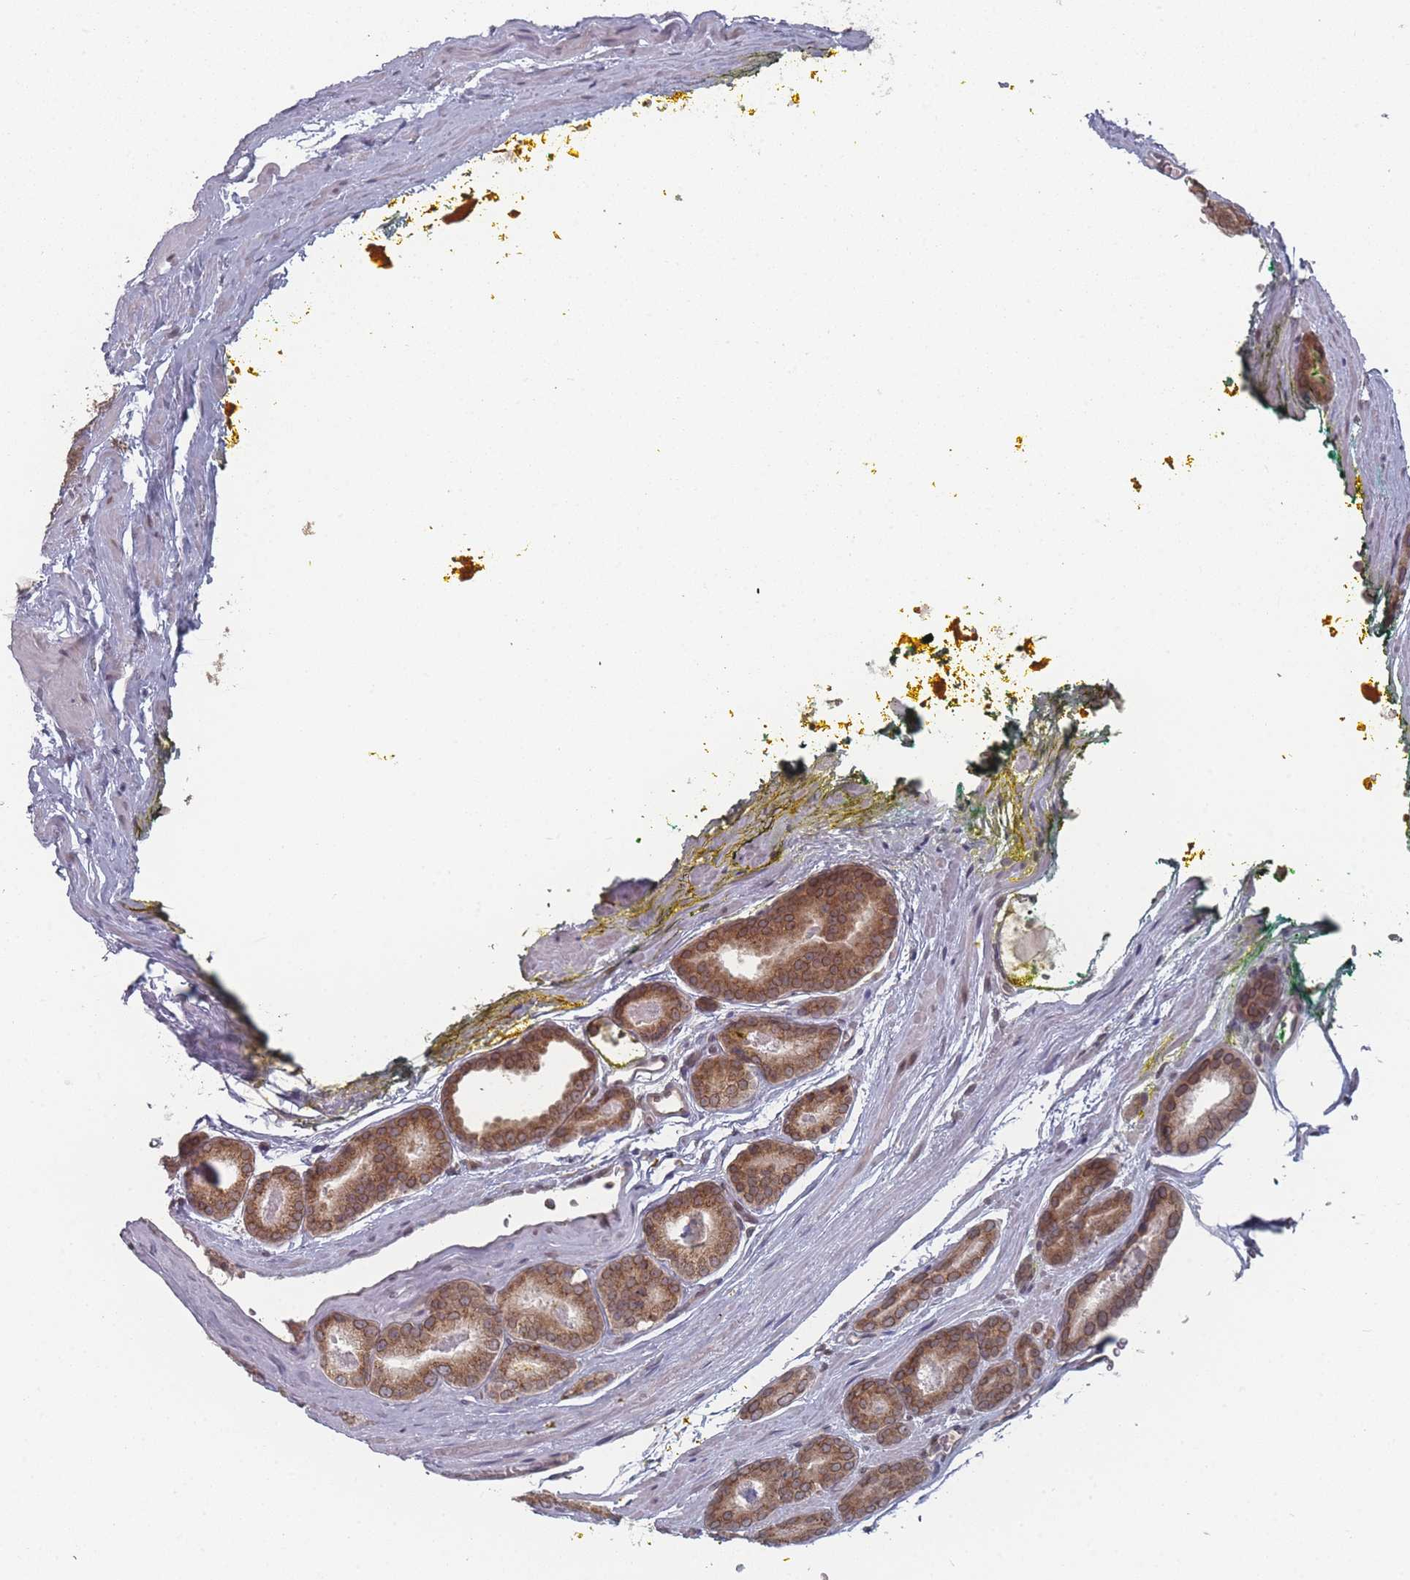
{"staining": {"intensity": "moderate", "quantity": ">75%", "location": "cytoplasmic/membranous,nuclear"}, "tissue": "prostate cancer", "cell_type": "Tumor cells", "image_type": "cancer", "snomed": [{"axis": "morphology", "description": "Adenocarcinoma, High grade"}, {"axis": "topography", "description": "Prostate"}], "caption": "Approximately >75% of tumor cells in human prostate cancer (adenocarcinoma (high-grade)) display moderate cytoplasmic/membranous and nuclear protein staining as visualized by brown immunohistochemical staining.", "gene": "TBC1D25", "patient": {"sex": "male", "age": 72}}